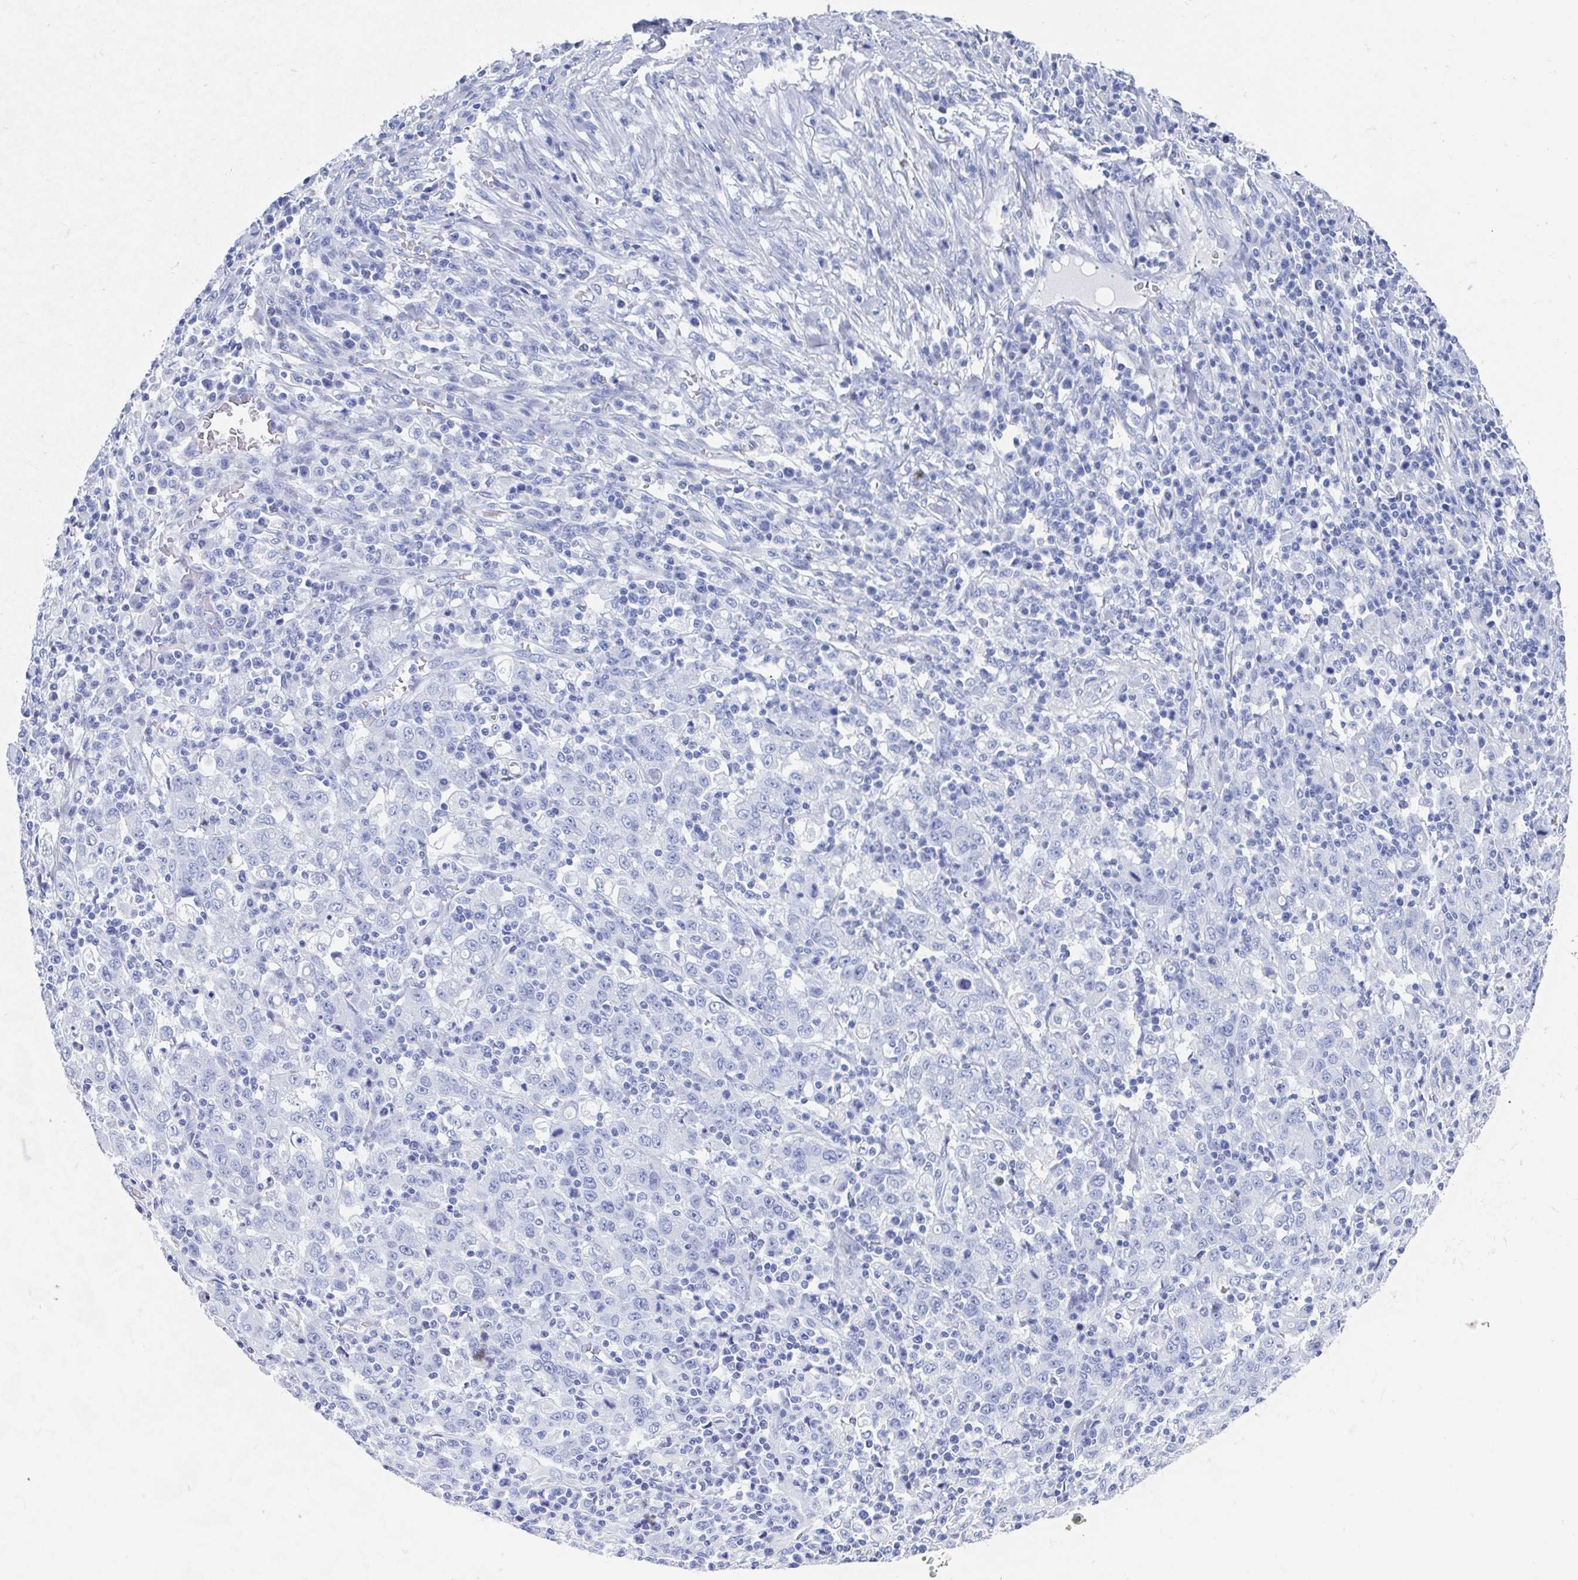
{"staining": {"intensity": "negative", "quantity": "none", "location": "none"}, "tissue": "stomach cancer", "cell_type": "Tumor cells", "image_type": "cancer", "snomed": [{"axis": "morphology", "description": "Adenocarcinoma, NOS"}, {"axis": "topography", "description": "Stomach, upper"}], "caption": "Immunohistochemical staining of human stomach adenocarcinoma displays no significant staining in tumor cells.", "gene": "C10orf53", "patient": {"sex": "male", "age": 69}}